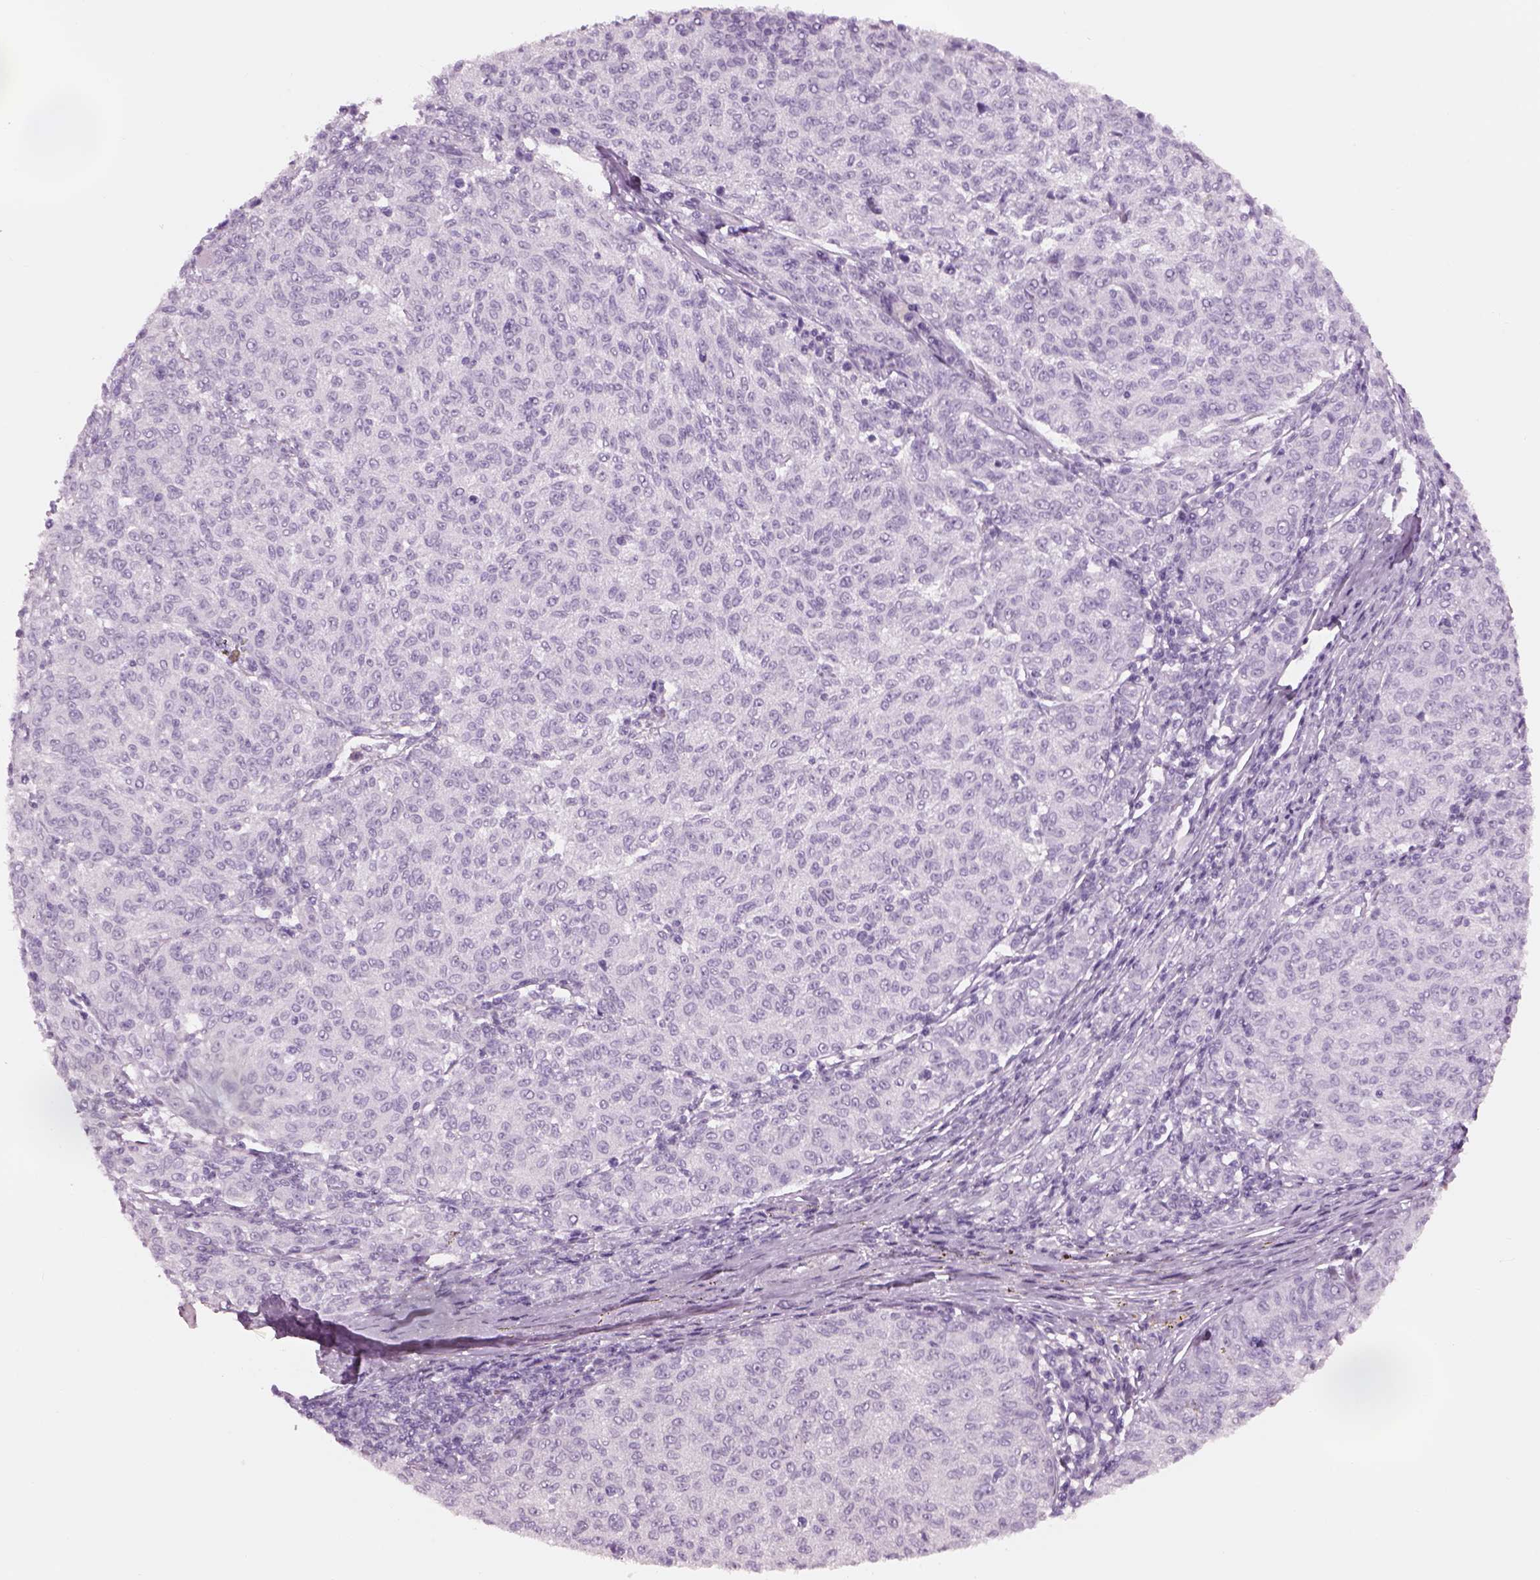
{"staining": {"intensity": "negative", "quantity": "none", "location": "none"}, "tissue": "melanoma", "cell_type": "Tumor cells", "image_type": "cancer", "snomed": [{"axis": "morphology", "description": "Malignant melanoma, NOS"}, {"axis": "topography", "description": "Skin"}], "caption": "IHC of human malignant melanoma reveals no expression in tumor cells.", "gene": "GAS2L2", "patient": {"sex": "female", "age": 72}}